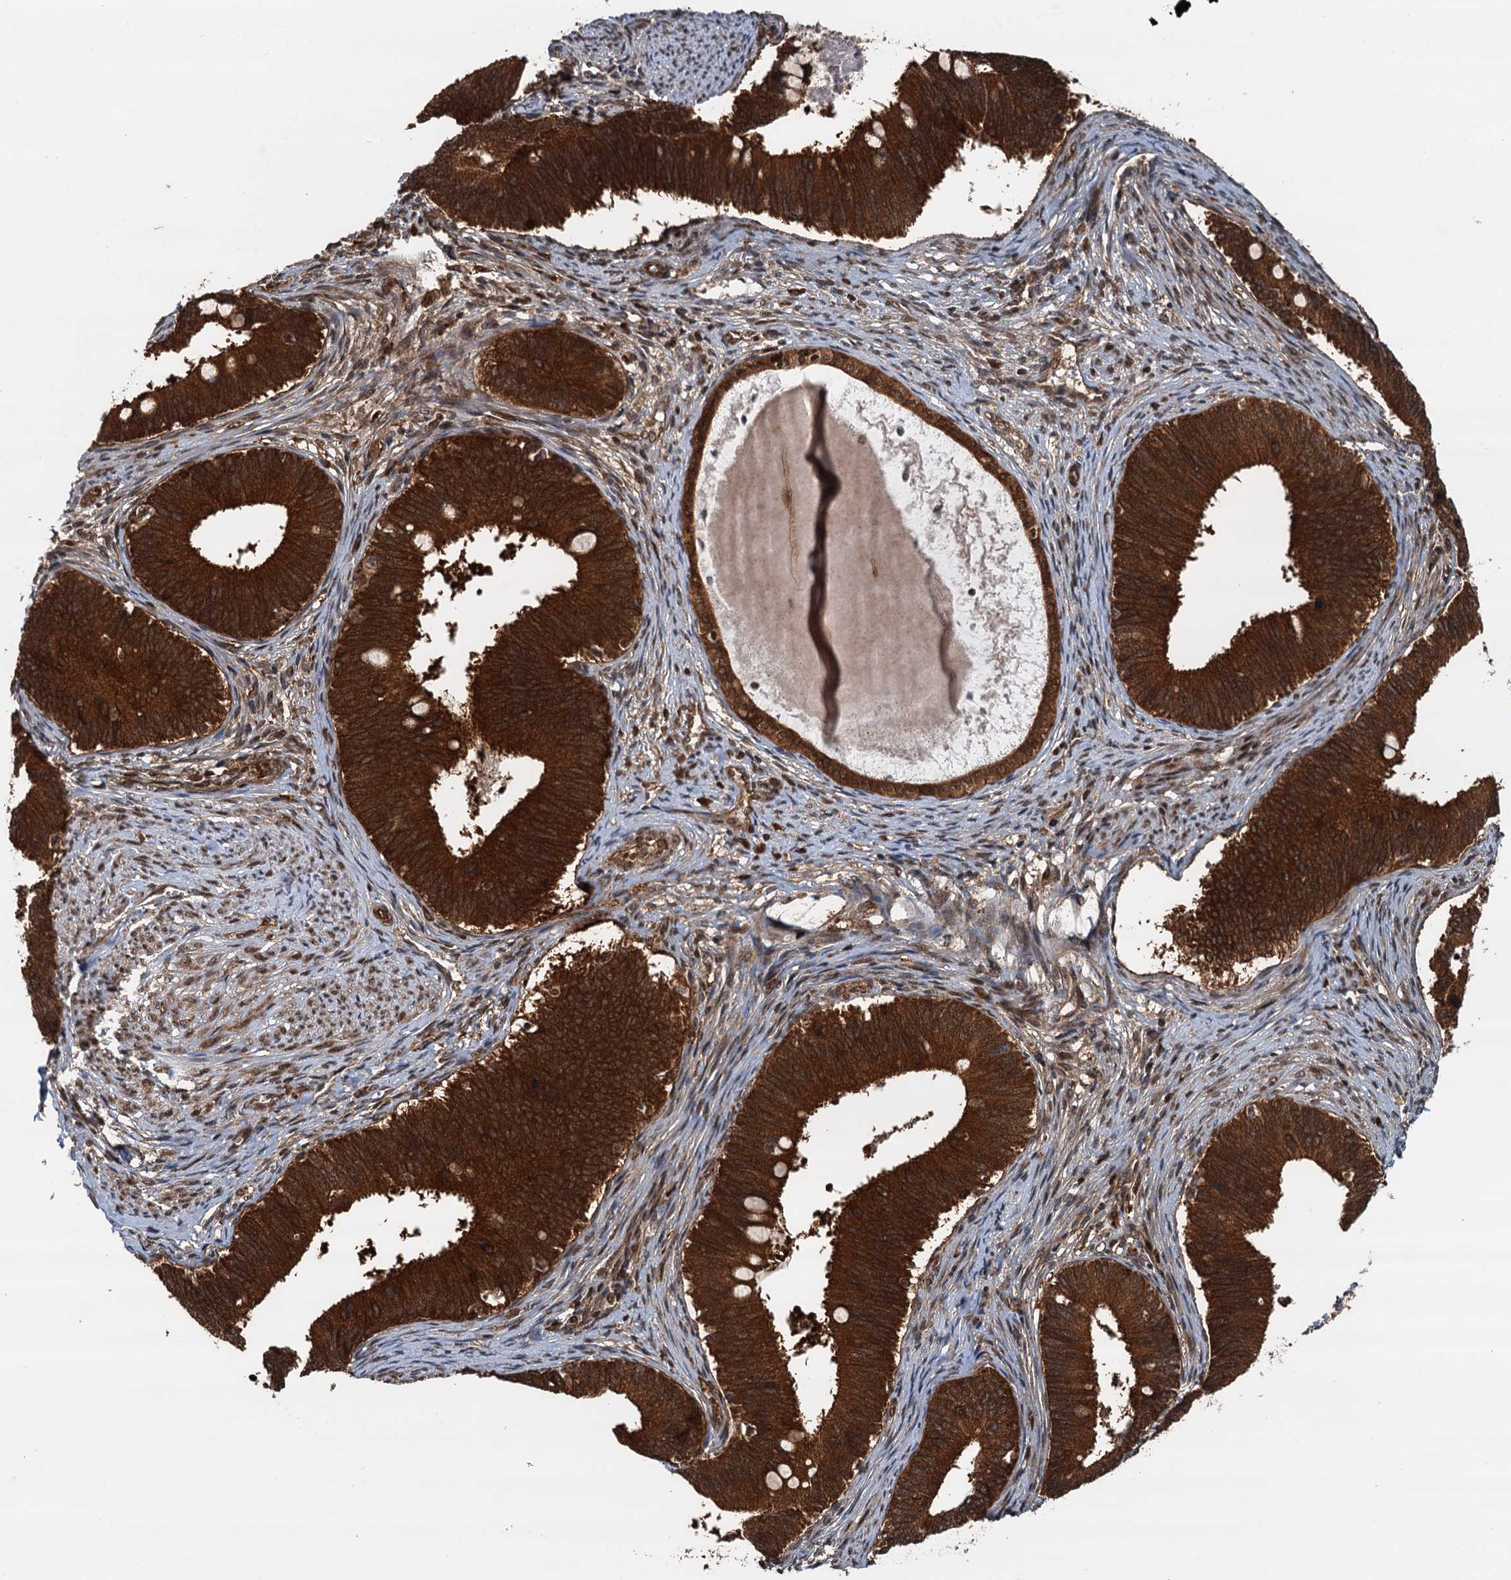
{"staining": {"intensity": "strong", "quantity": ">75%", "location": "cytoplasmic/membranous"}, "tissue": "cervical cancer", "cell_type": "Tumor cells", "image_type": "cancer", "snomed": [{"axis": "morphology", "description": "Adenocarcinoma, NOS"}, {"axis": "topography", "description": "Cervix"}], "caption": "Immunohistochemical staining of human cervical cancer (adenocarcinoma) reveals high levels of strong cytoplasmic/membranous positivity in approximately >75% of tumor cells.", "gene": "STUB1", "patient": {"sex": "female", "age": 42}}